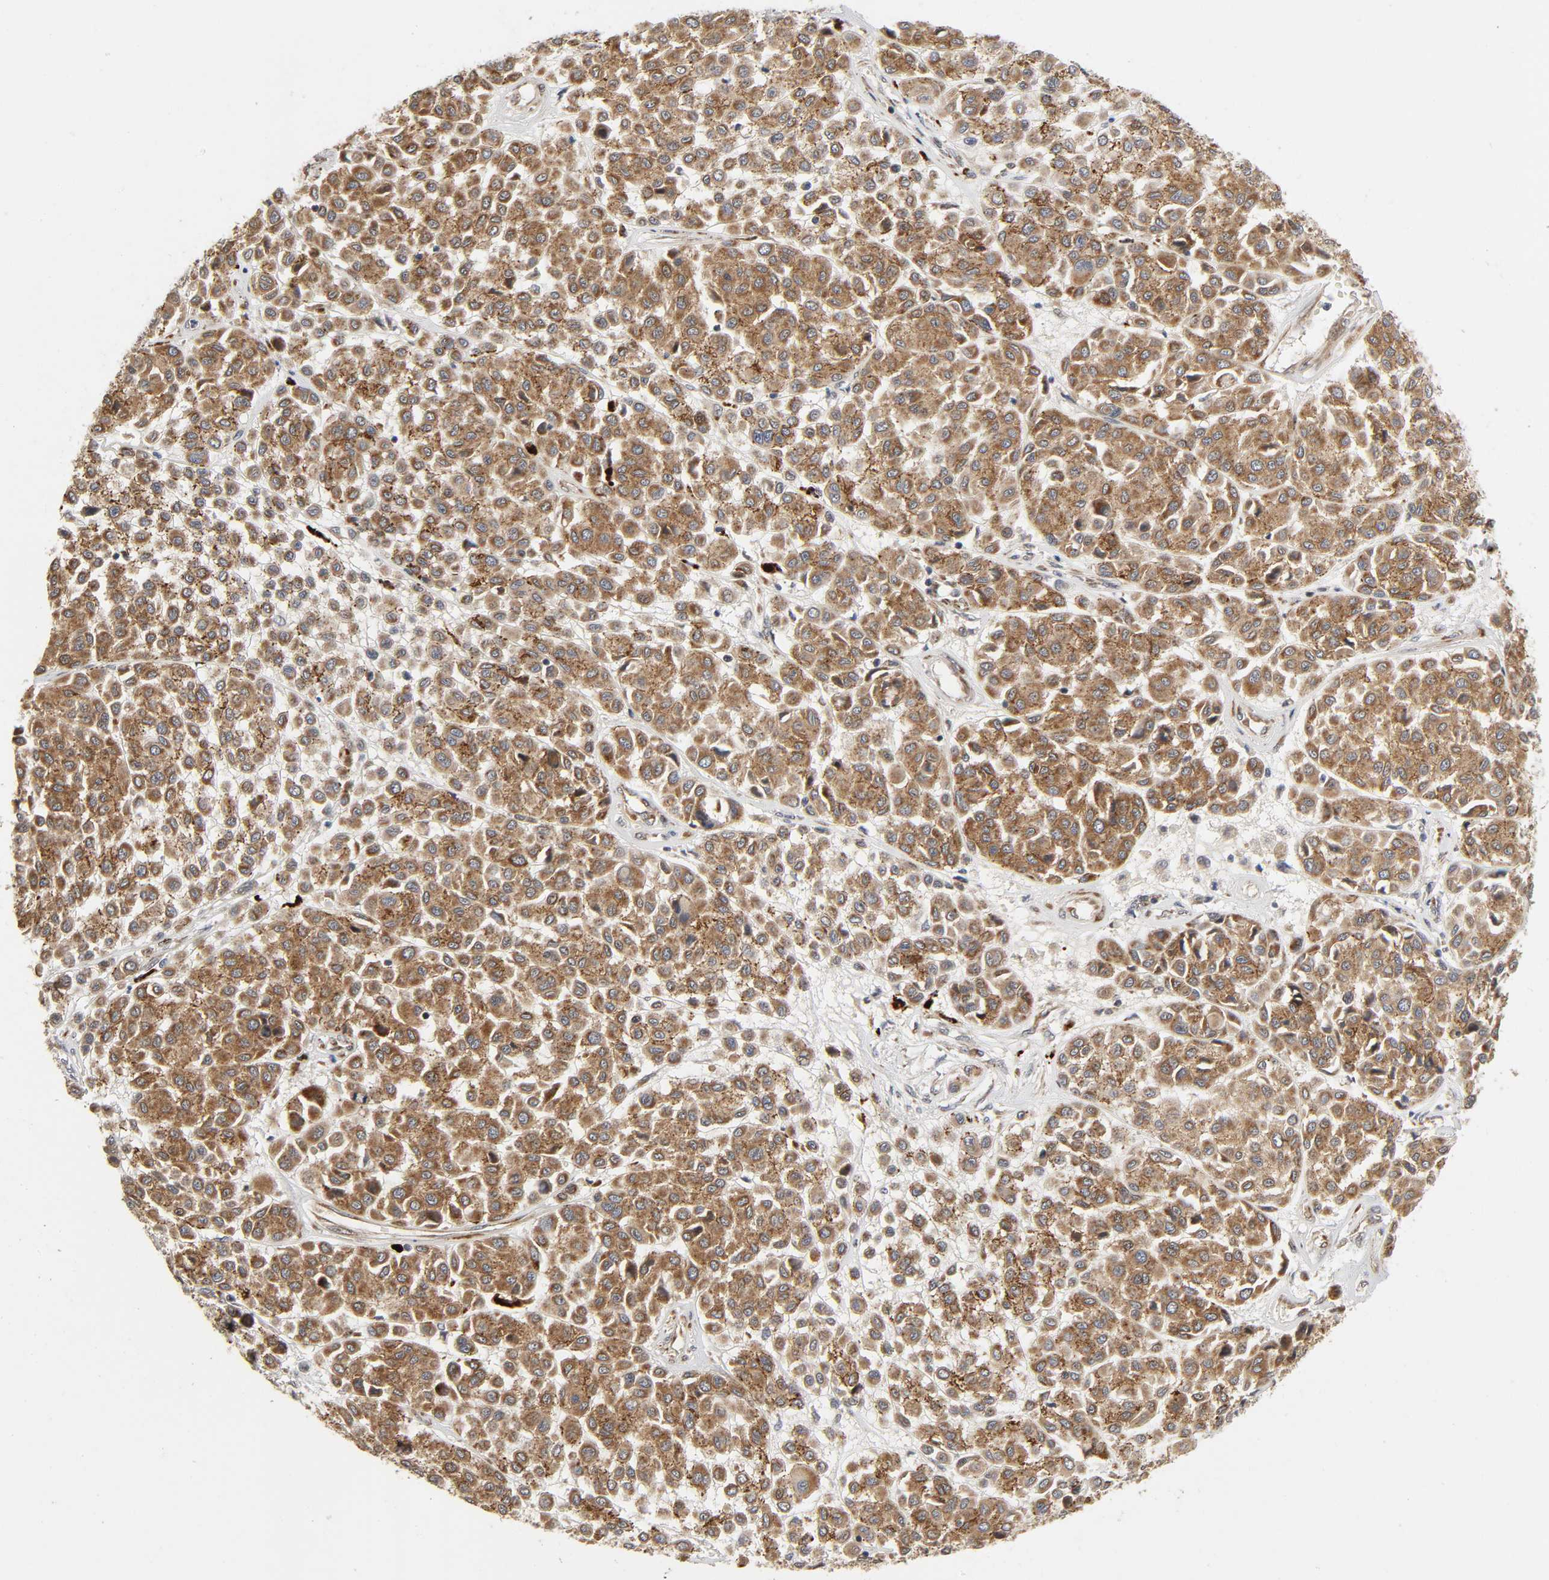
{"staining": {"intensity": "moderate", "quantity": ">75%", "location": "cytoplasmic/membranous"}, "tissue": "melanoma", "cell_type": "Tumor cells", "image_type": "cancer", "snomed": [{"axis": "morphology", "description": "Malignant melanoma, Metastatic site"}, {"axis": "topography", "description": "Soft tissue"}], "caption": "High-magnification brightfield microscopy of malignant melanoma (metastatic site) stained with DAB (3,3'-diaminobenzidine) (brown) and counterstained with hematoxylin (blue). tumor cells exhibit moderate cytoplasmic/membranous positivity is appreciated in about>75% of cells.", "gene": "SLC30A9", "patient": {"sex": "male", "age": 41}}